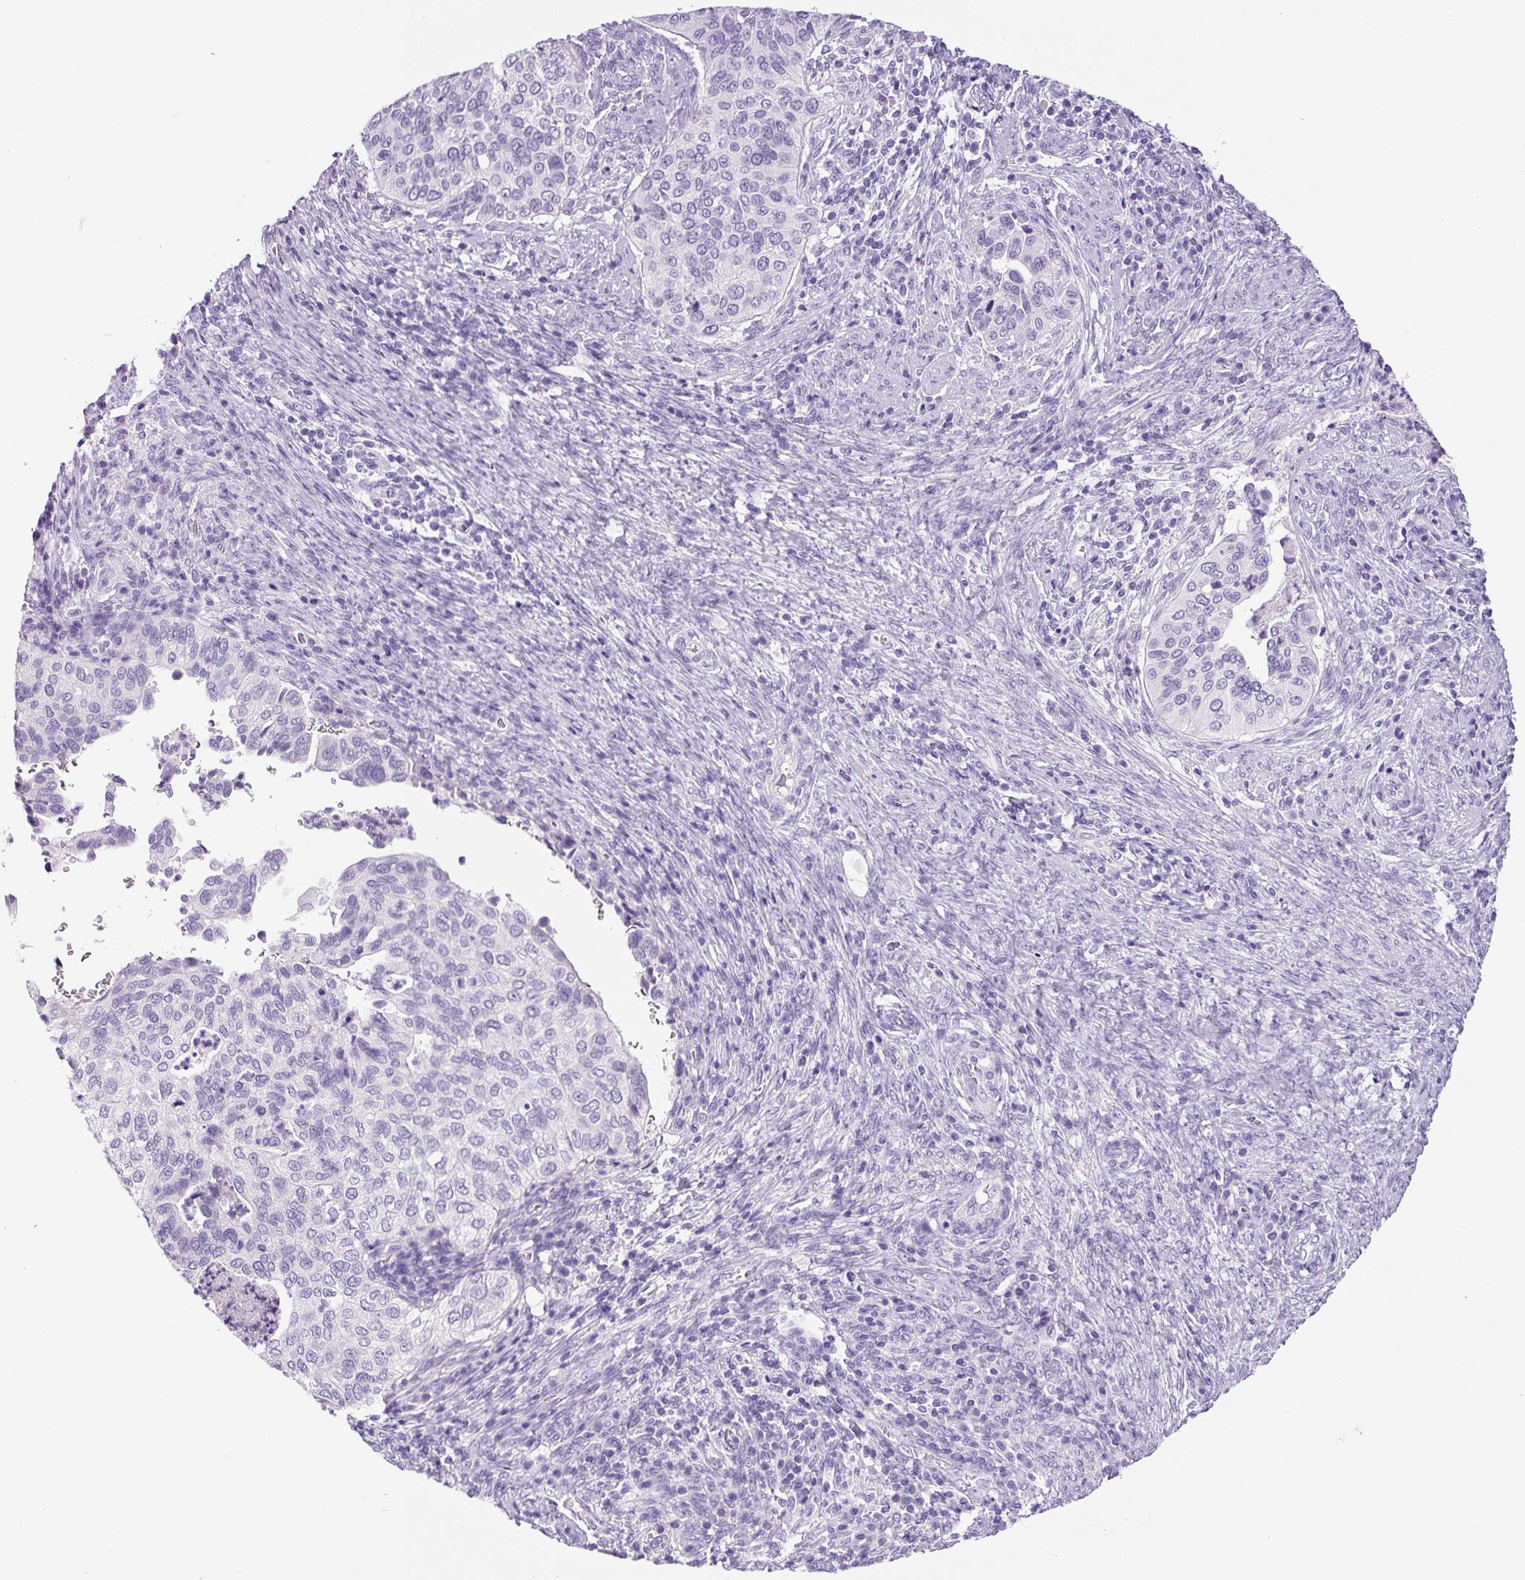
{"staining": {"intensity": "negative", "quantity": "none", "location": "none"}, "tissue": "cervical cancer", "cell_type": "Tumor cells", "image_type": "cancer", "snomed": [{"axis": "morphology", "description": "Squamous cell carcinoma, NOS"}, {"axis": "topography", "description": "Cervix"}], "caption": "Human cervical cancer stained for a protein using immunohistochemistry displays no staining in tumor cells.", "gene": "CHGA", "patient": {"sex": "female", "age": 38}}